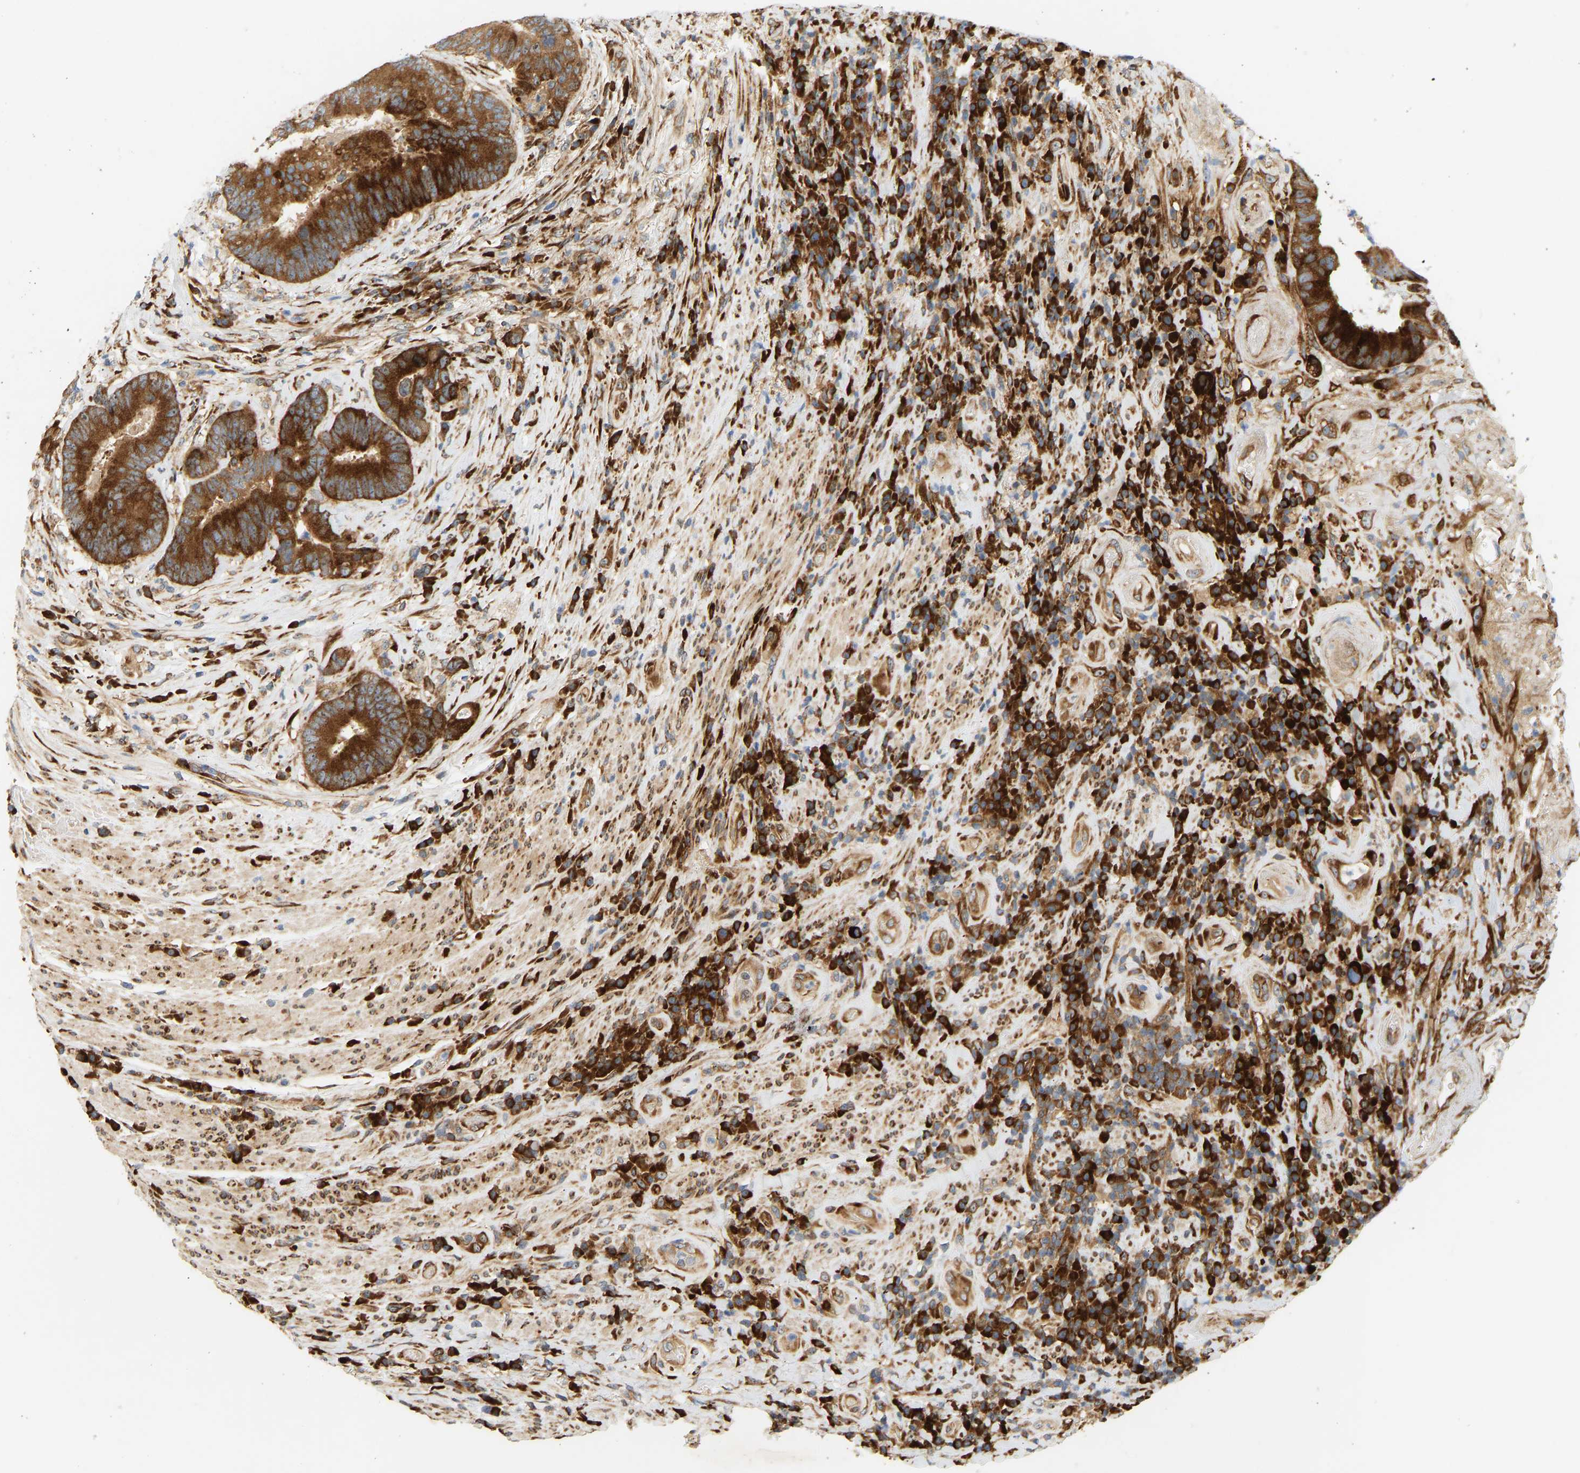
{"staining": {"intensity": "strong", "quantity": ">75%", "location": "cytoplasmic/membranous"}, "tissue": "colorectal cancer", "cell_type": "Tumor cells", "image_type": "cancer", "snomed": [{"axis": "morphology", "description": "Adenocarcinoma, NOS"}, {"axis": "topography", "description": "Rectum"}], "caption": "Protein analysis of colorectal cancer tissue displays strong cytoplasmic/membranous staining in approximately >75% of tumor cells. (brown staining indicates protein expression, while blue staining denotes nuclei).", "gene": "RPS14", "patient": {"sex": "female", "age": 89}}